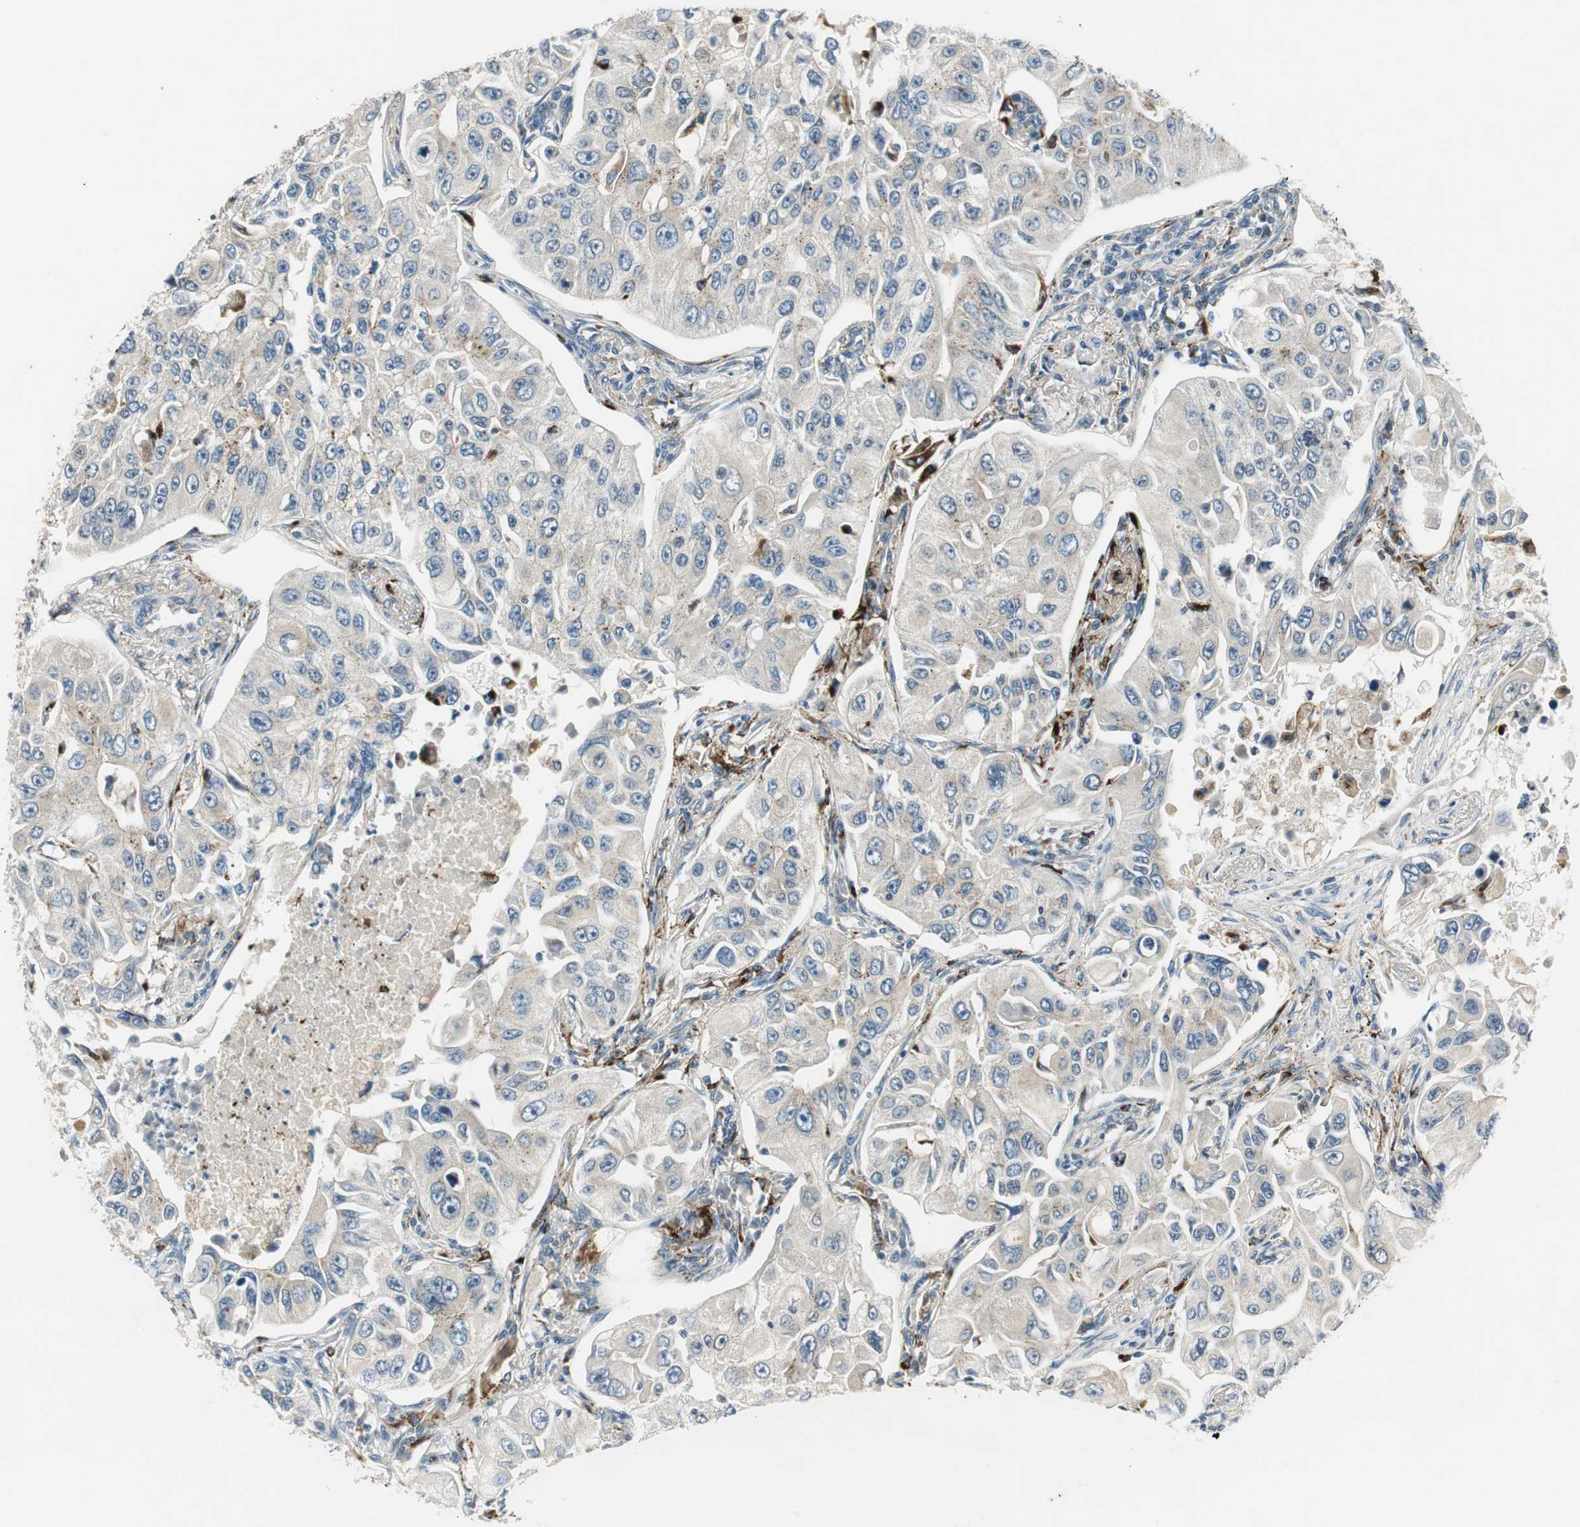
{"staining": {"intensity": "weak", "quantity": "<25%", "location": "cytoplasmic/membranous"}, "tissue": "lung cancer", "cell_type": "Tumor cells", "image_type": "cancer", "snomed": [{"axis": "morphology", "description": "Adenocarcinoma, NOS"}, {"axis": "topography", "description": "Lung"}], "caption": "Histopathology image shows no significant protein staining in tumor cells of lung cancer (adenocarcinoma).", "gene": "NCK1", "patient": {"sex": "male", "age": 84}}